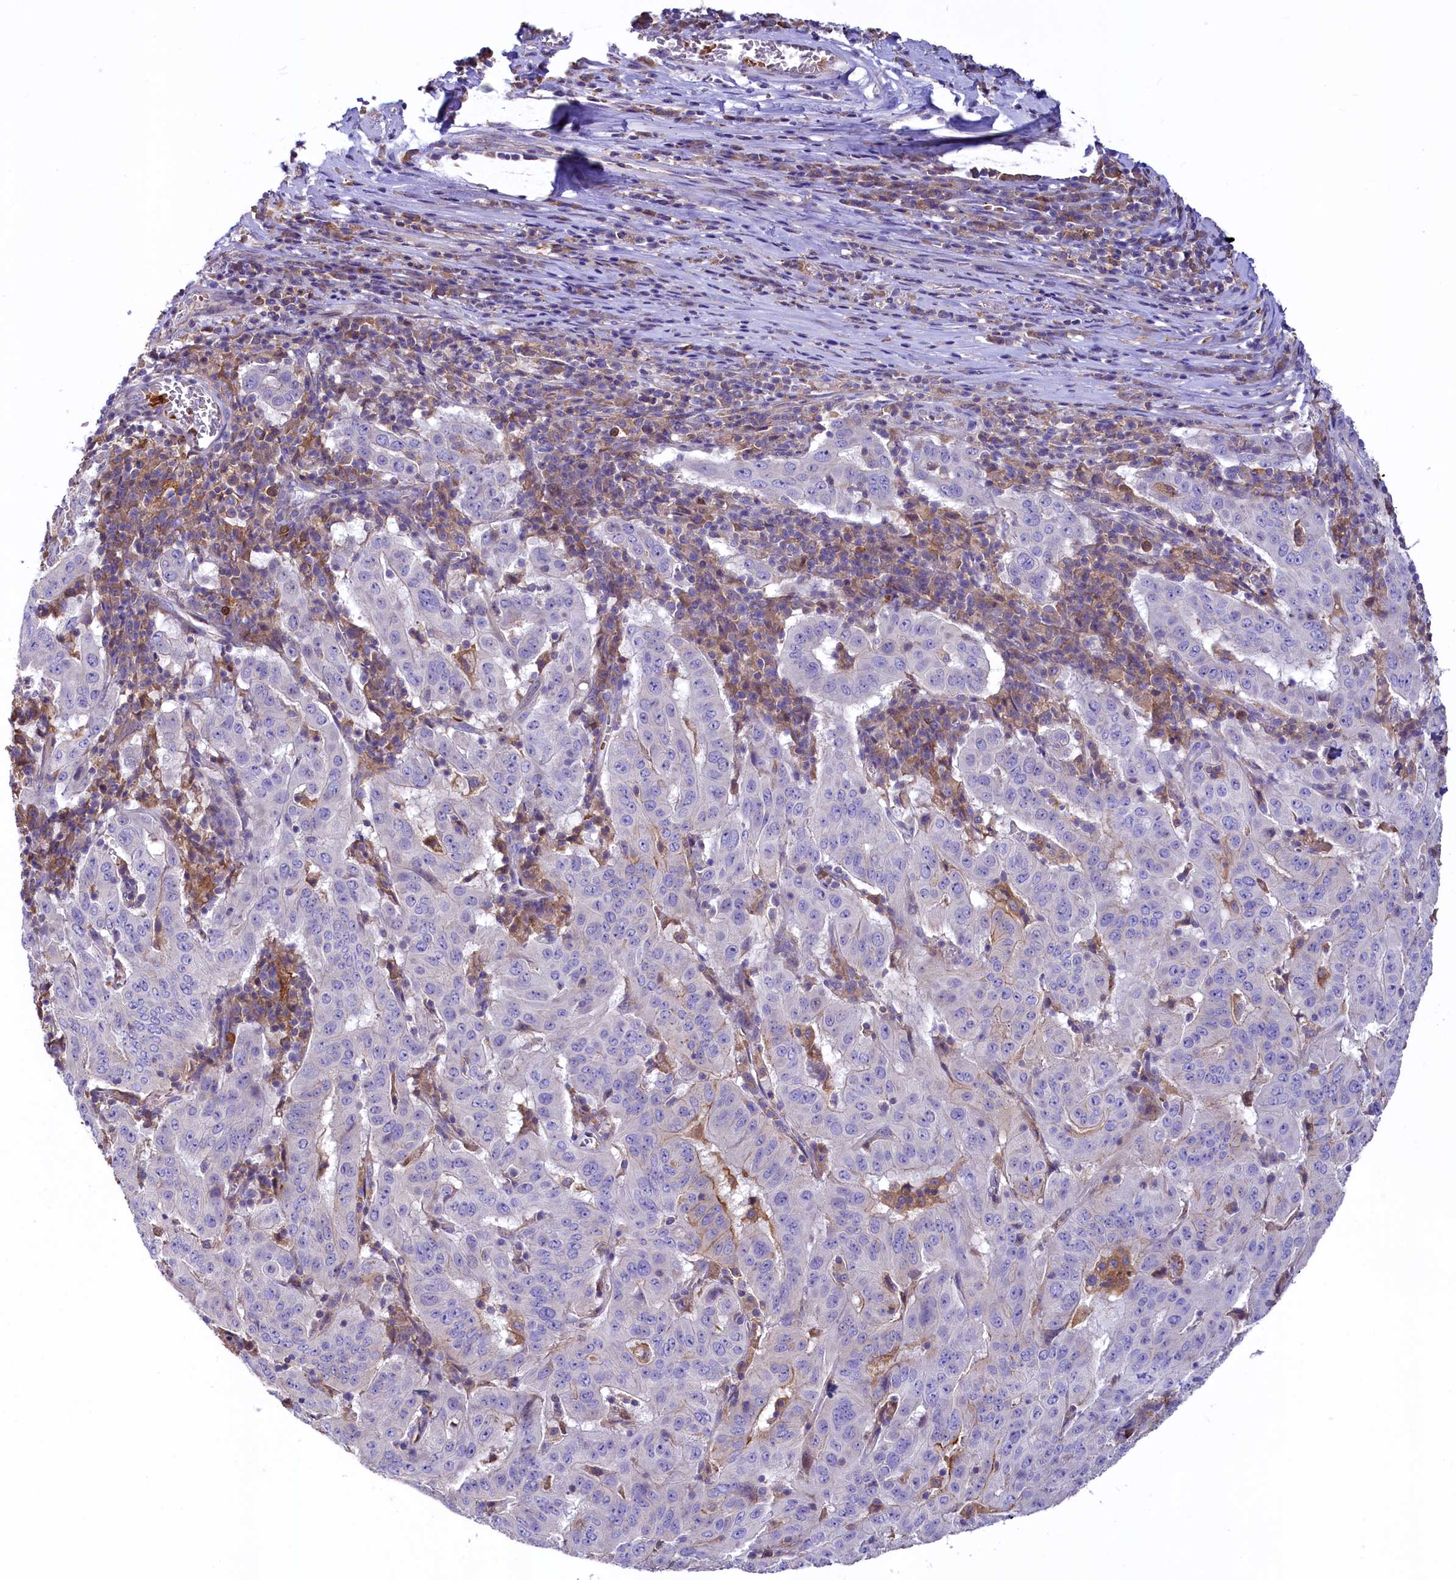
{"staining": {"intensity": "negative", "quantity": "none", "location": "none"}, "tissue": "pancreatic cancer", "cell_type": "Tumor cells", "image_type": "cancer", "snomed": [{"axis": "morphology", "description": "Adenocarcinoma, NOS"}, {"axis": "topography", "description": "Pancreas"}], "caption": "Immunohistochemistry (IHC) of human adenocarcinoma (pancreatic) demonstrates no expression in tumor cells. (Stains: DAB immunohistochemistry (IHC) with hematoxylin counter stain, Microscopy: brightfield microscopy at high magnification).", "gene": "HPS6", "patient": {"sex": "male", "age": 63}}